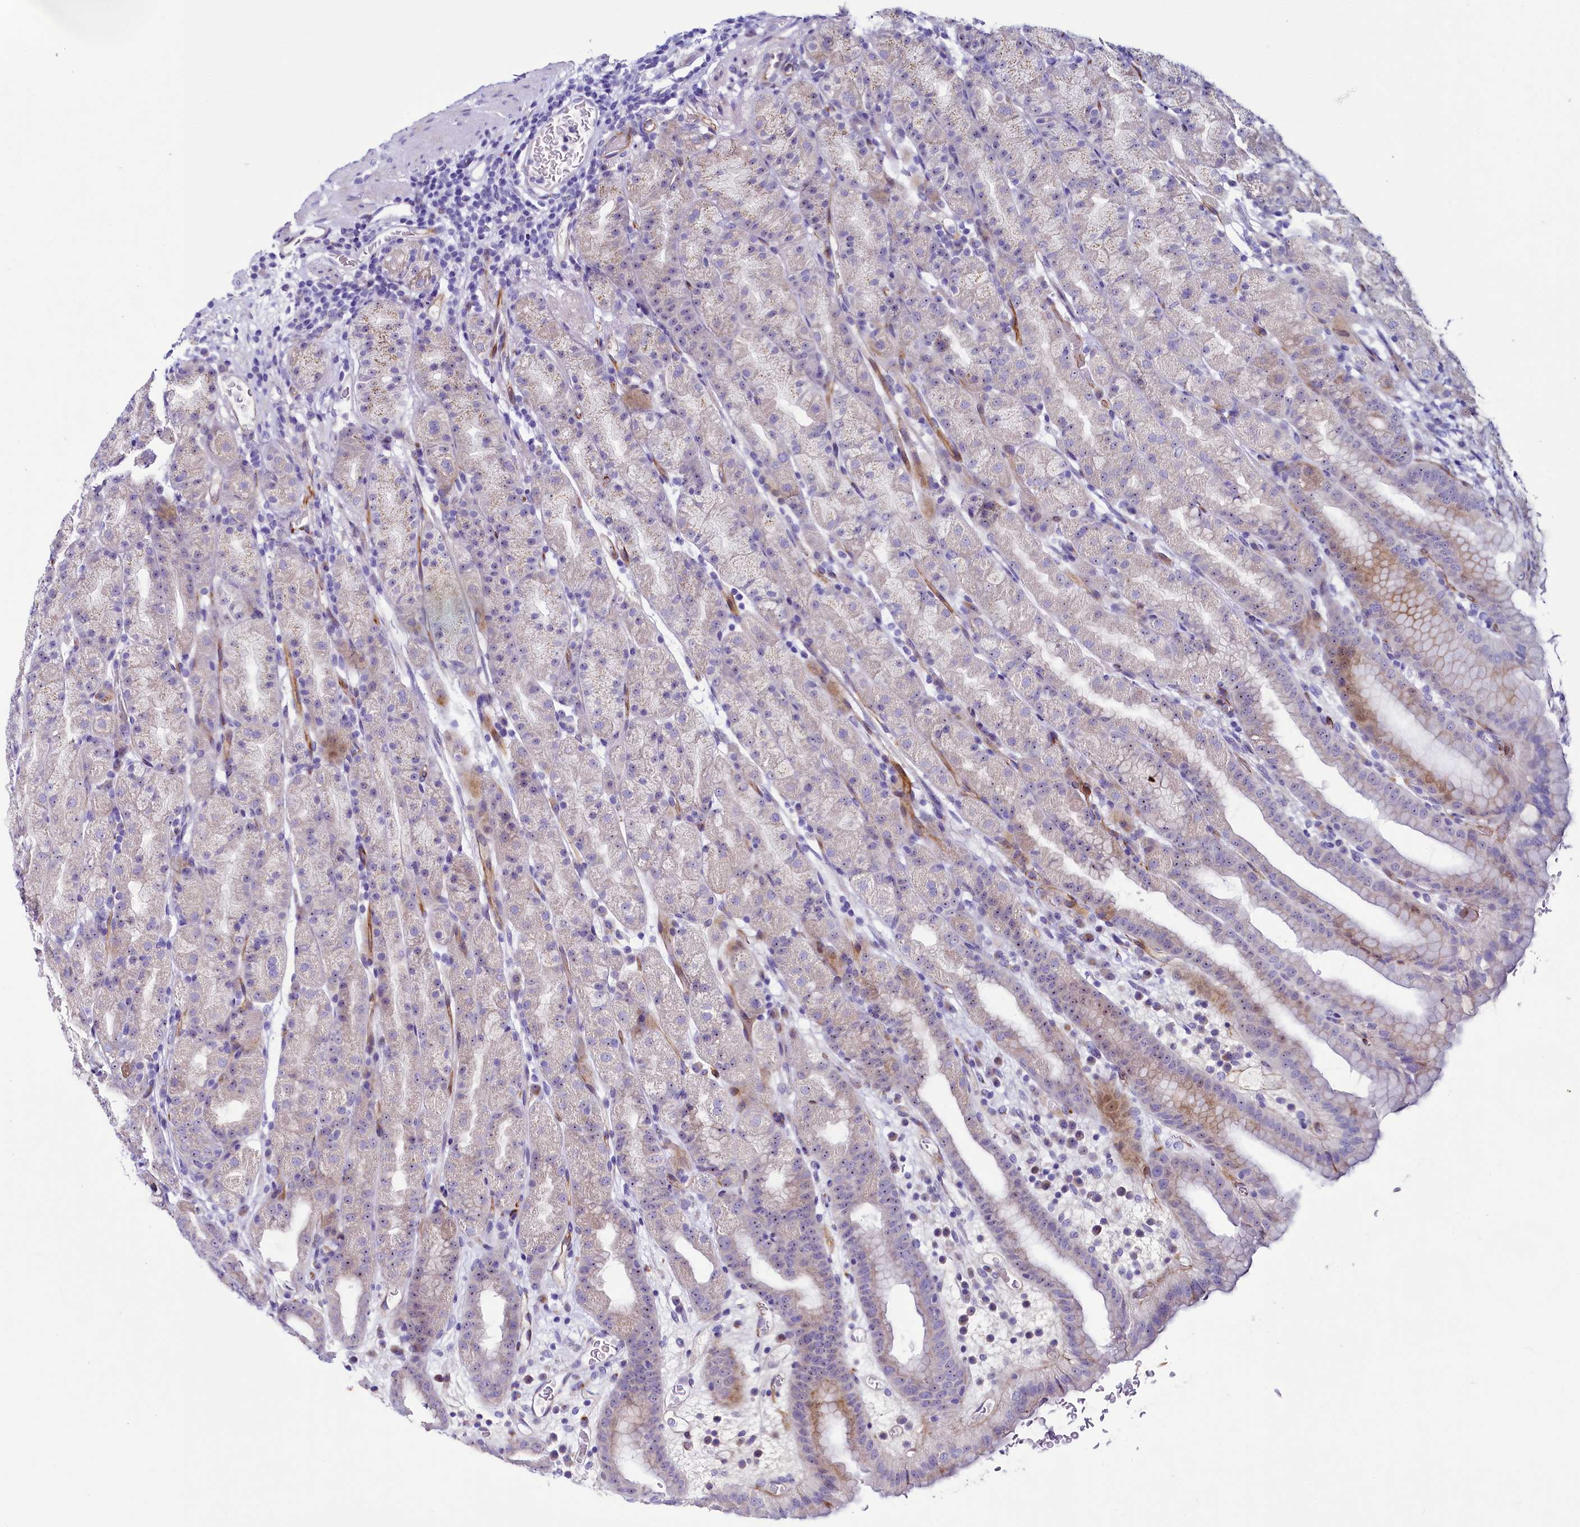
{"staining": {"intensity": "weak", "quantity": "<25%", "location": "cytoplasmic/membranous,nuclear"}, "tissue": "stomach", "cell_type": "Glandular cells", "image_type": "normal", "snomed": [{"axis": "morphology", "description": "Normal tissue, NOS"}, {"axis": "topography", "description": "Stomach, upper"}], "caption": "DAB (3,3'-diaminobenzidine) immunohistochemical staining of normal stomach displays no significant positivity in glandular cells.", "gene": "SH3TC2", "patient": {"sex": "male", "age": 68}}